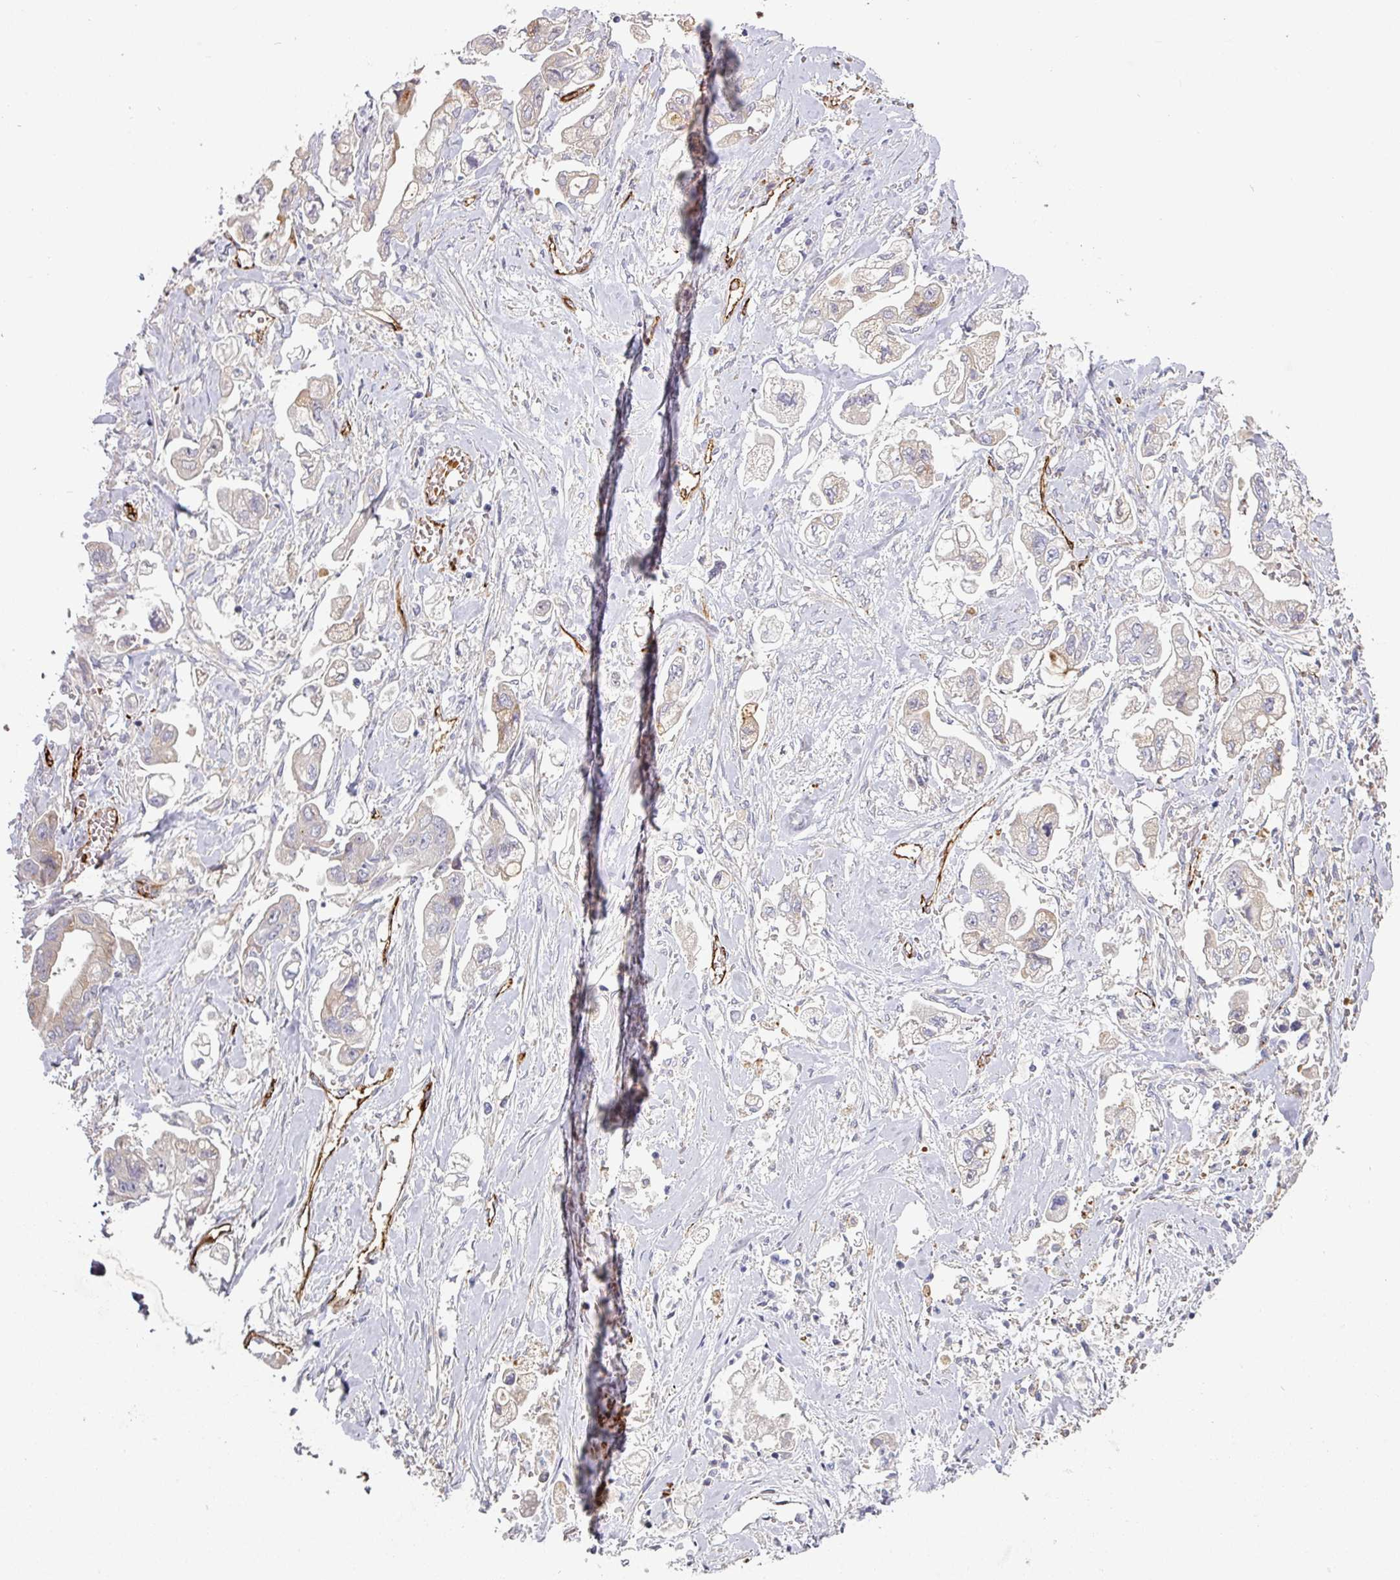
{"staining": {"intensity": "weak", "quantity": "<25%", "location": "cytoplasmic/membranous"}, "tissue": "stomach cancer", "cell_type": "Tumor cells", "image_type": "cancer", "snomed": [{"axis": "morphology", "description": "Adenocarcinoma, NOS"}, {"axis": "topography", "description": "Stomach"}], "caption": "The photomicrograph shows no significant positivity in tumor cells of stomach cancer (adenocarcinoma).", "gene": "PRODH2", "patient": {"sex": "male", "age": 62}}